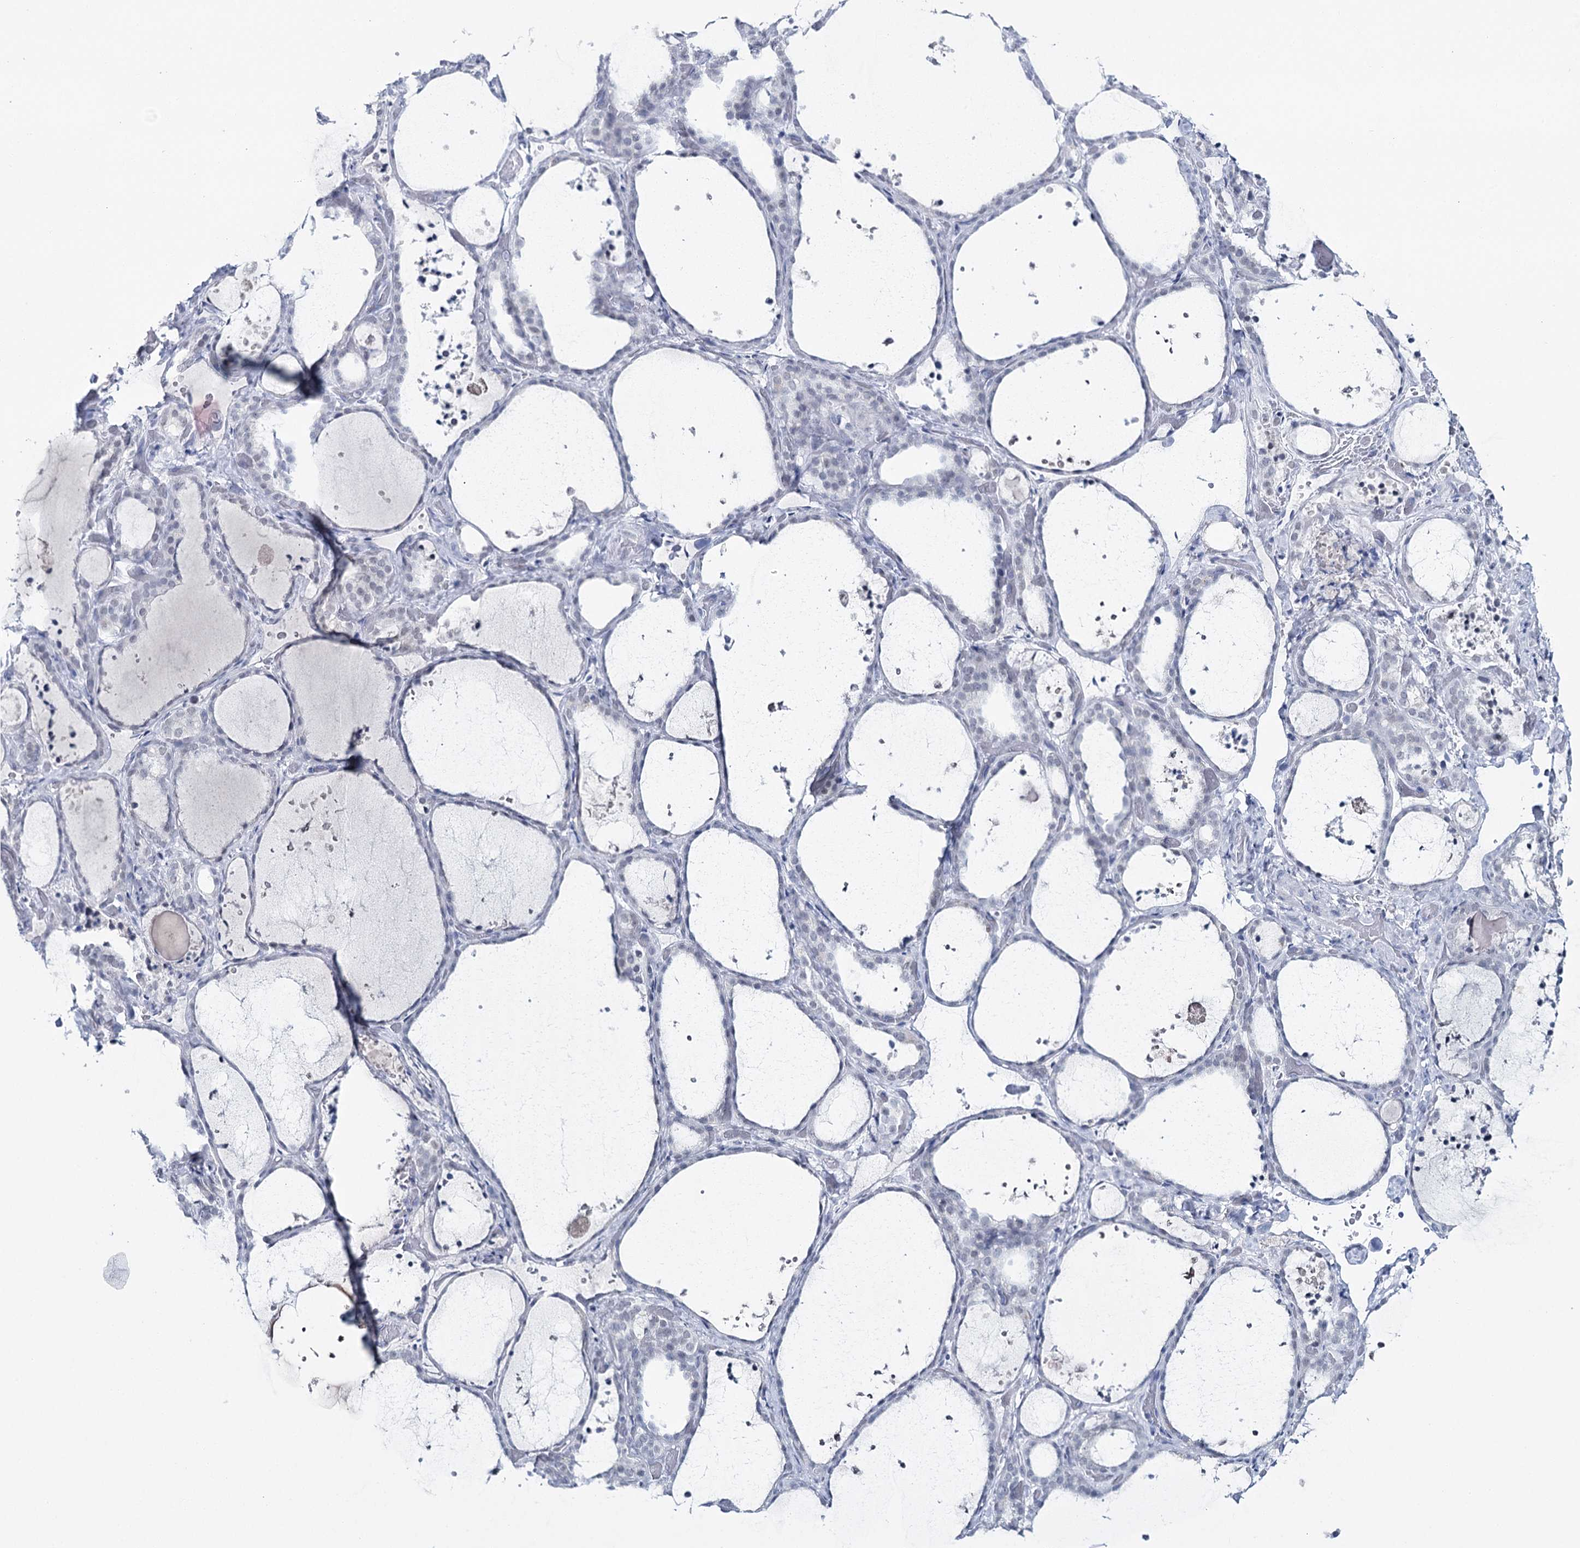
{"staining": {"intensity": "negative", "quantity": "none", "location": "none"}, "tissue": "thyroid gland", "cell_type": "Glandular cells", "image_type": "normal", "snomed": [{"axis": "morphology", "description": "Normal tissue, NOS"}, {"axis": "topography", "description": "Thyroid gland"}], "caption": "A histopathology image of thyroid gland stained for a protein reveals no brown staining in glandular cells.", "gene": "ZC3H8", "patient": {"sex": "female", "age": 44}}